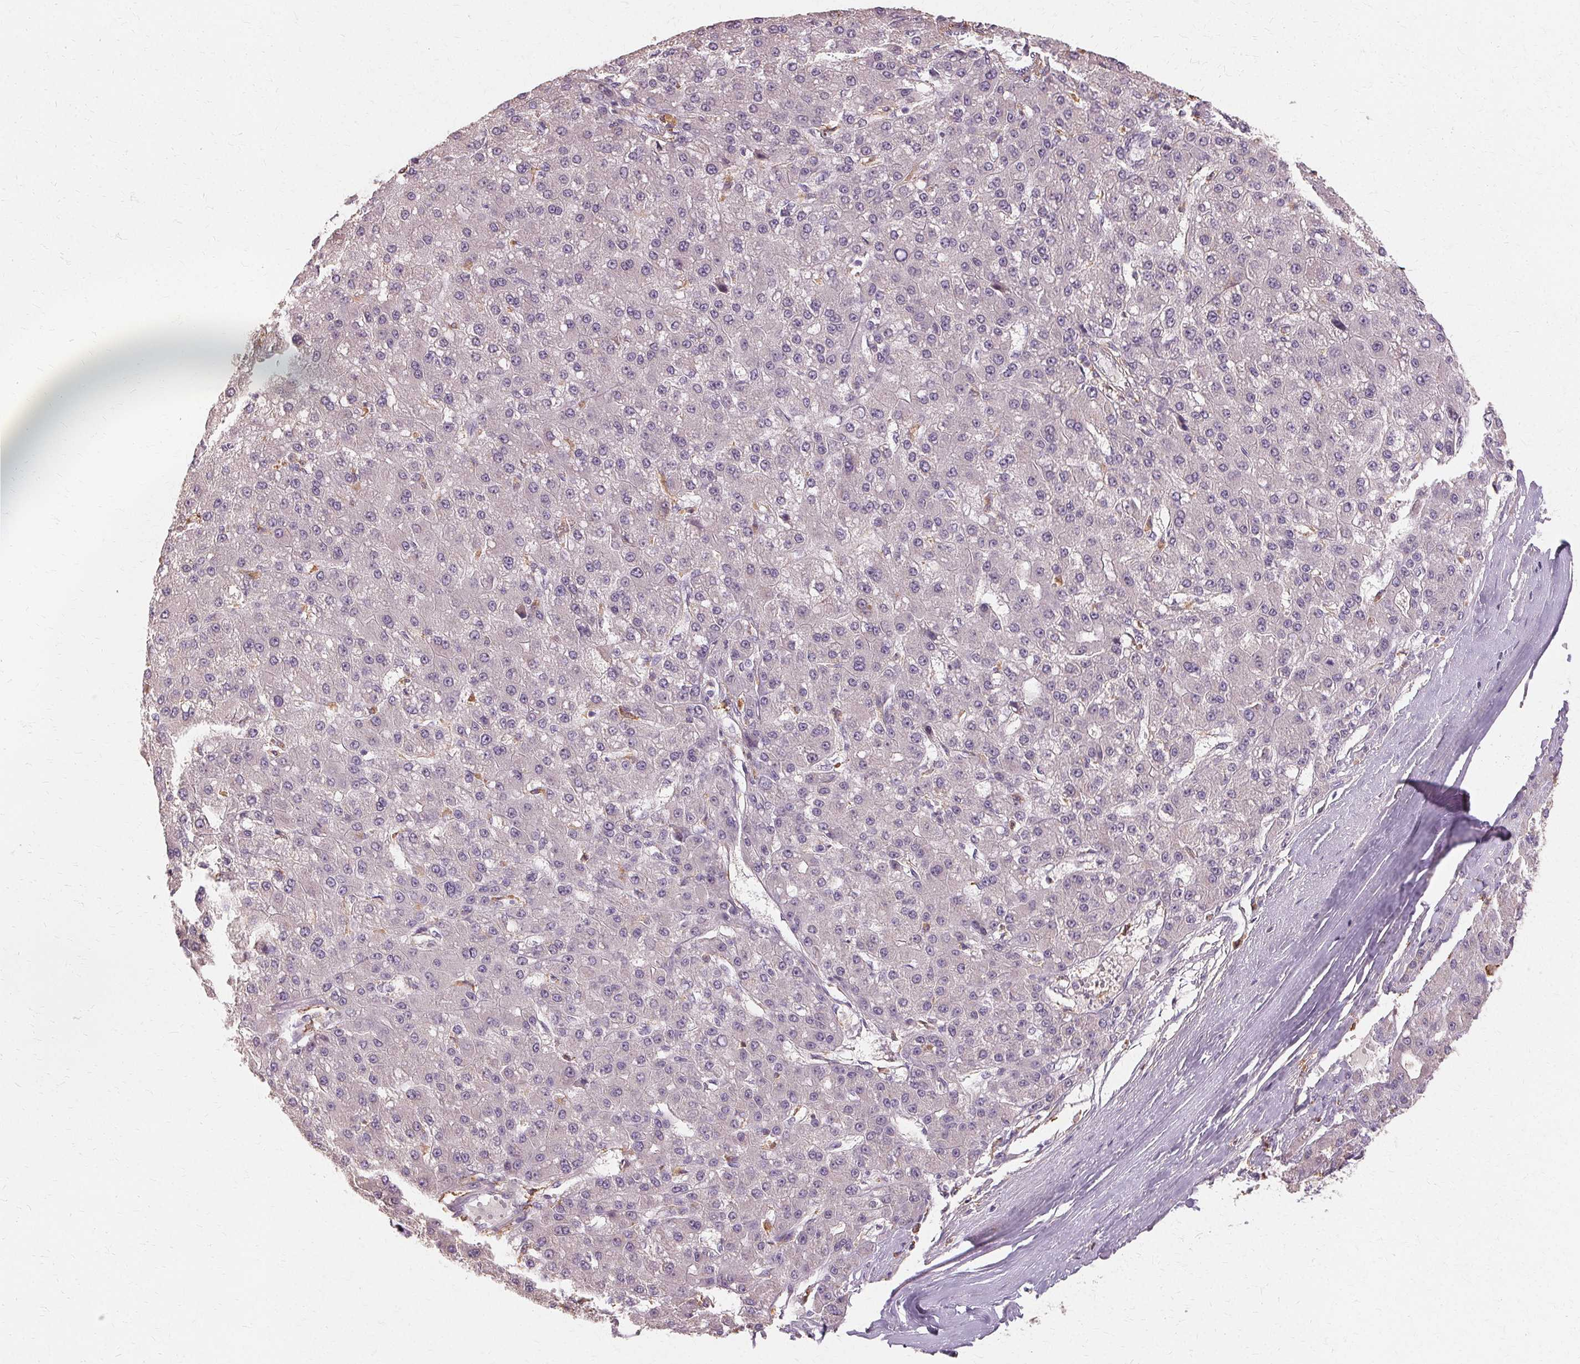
{"staining": {"intensity": "negative", "quantity": "none", "location": "none"}, "tissue": "liver cancer", "cell_type": "Tumor cells", "image_type": "cancer", "snomed": [{"axis": "morphology", "description": "Carcinoma, Hepatocellular, NOS"}, {"axis": "topography", "description": "Liver"}], "caption": "Liver cancer stained for a protein using IHC demonstrates no positivity tumor cells.", "gene": "IFNGR1", "patient": {"sex": "male", "age": 67}}